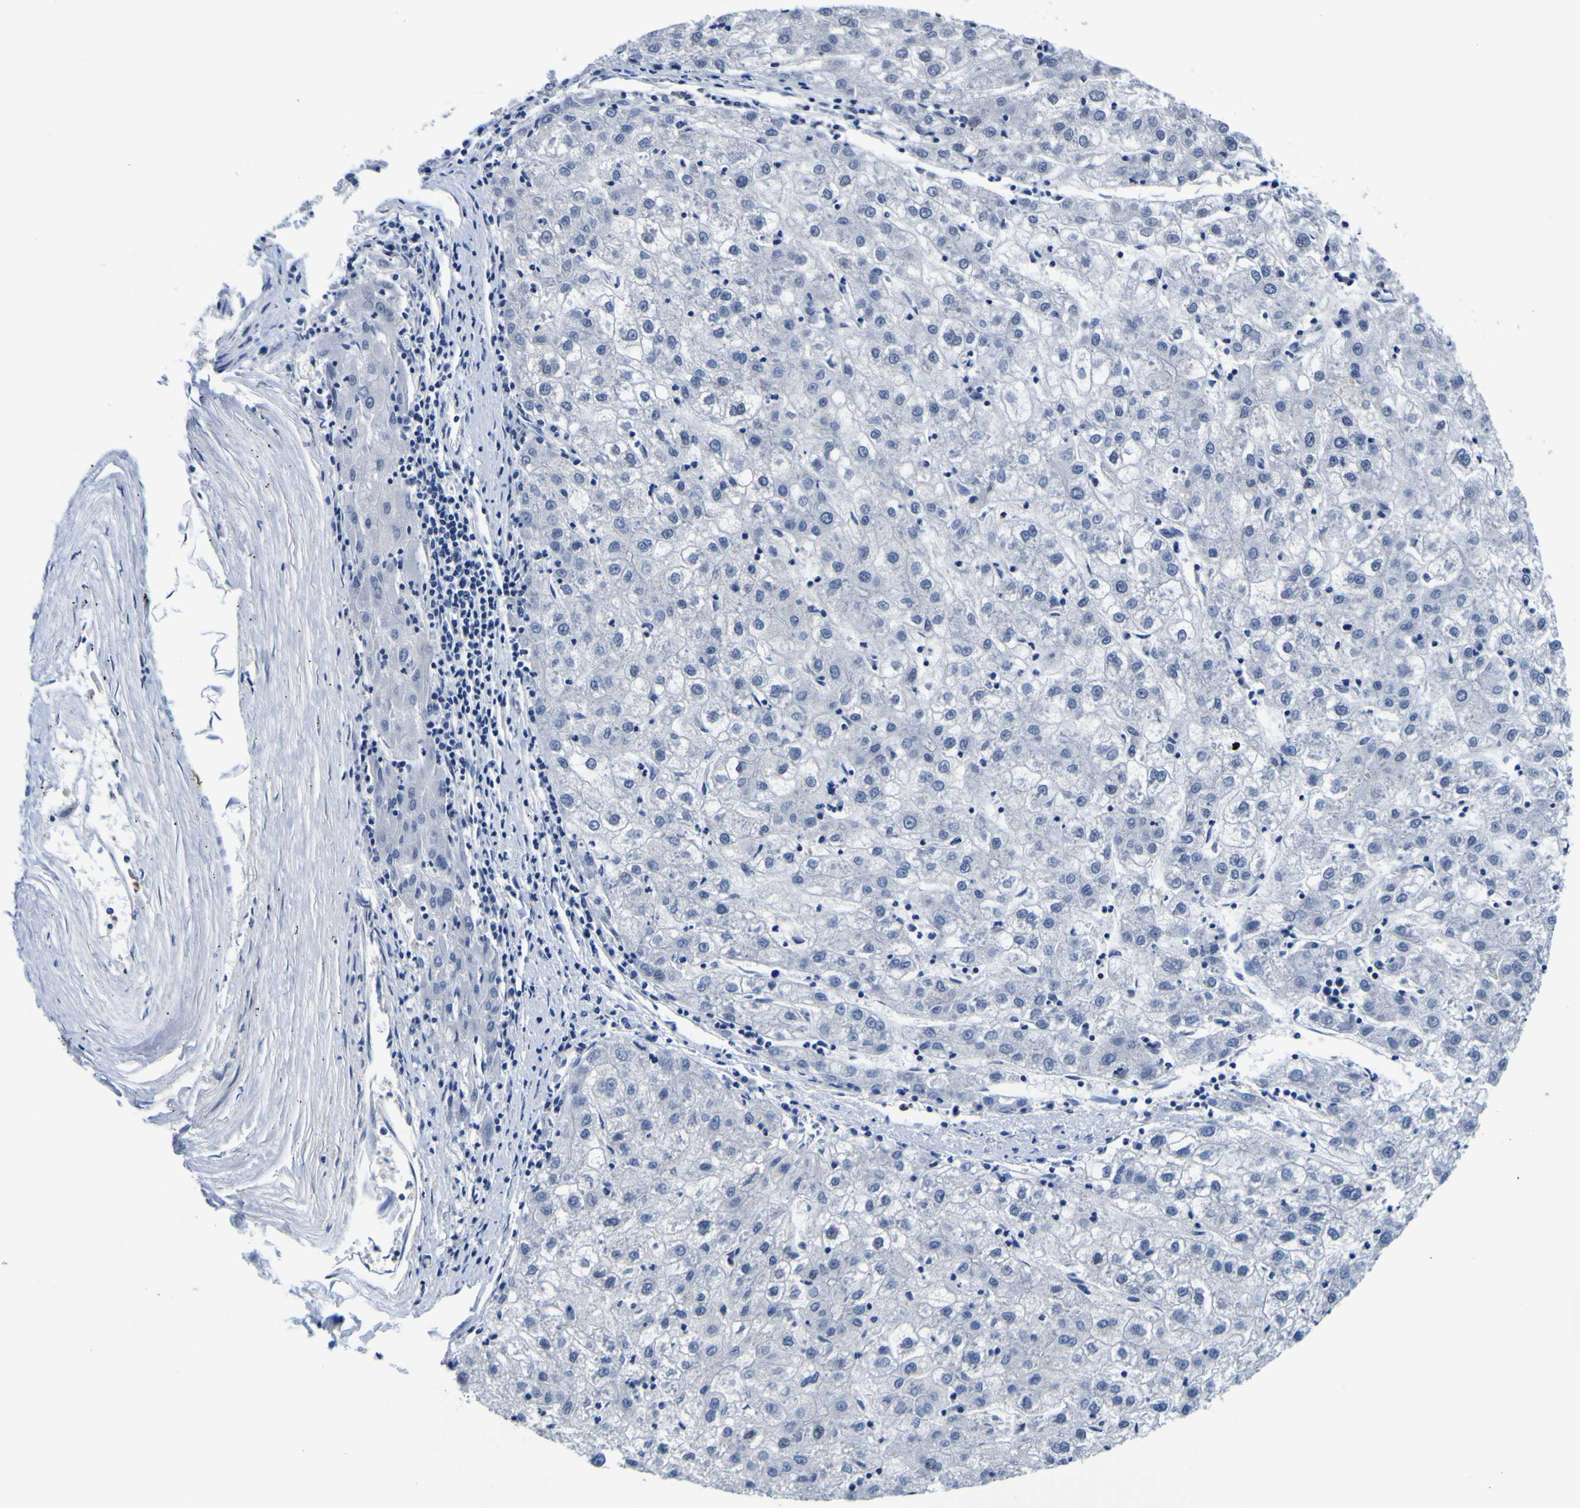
{"staining": {"intensity": "negative", "quantity": "none", "location": "none"}, "tissue": "liver cancer", "cell_type": "Tumor cells", "image_type": "cancer", "snomed": [{"axis": "morphology", "description": "Carcinoma, Hepatocellular, NOS"}, {"axis": "topography", "description": "Liver"}], "caption": "An immunohistochemistry (IHC) image of hepatocellular carcinoma (liver) is shown. There is no staining in tumor cells of hepatocellular carcinoma (liver).", "gene": "CUL4B", "patient": {"sex": "male", "age": 72}}